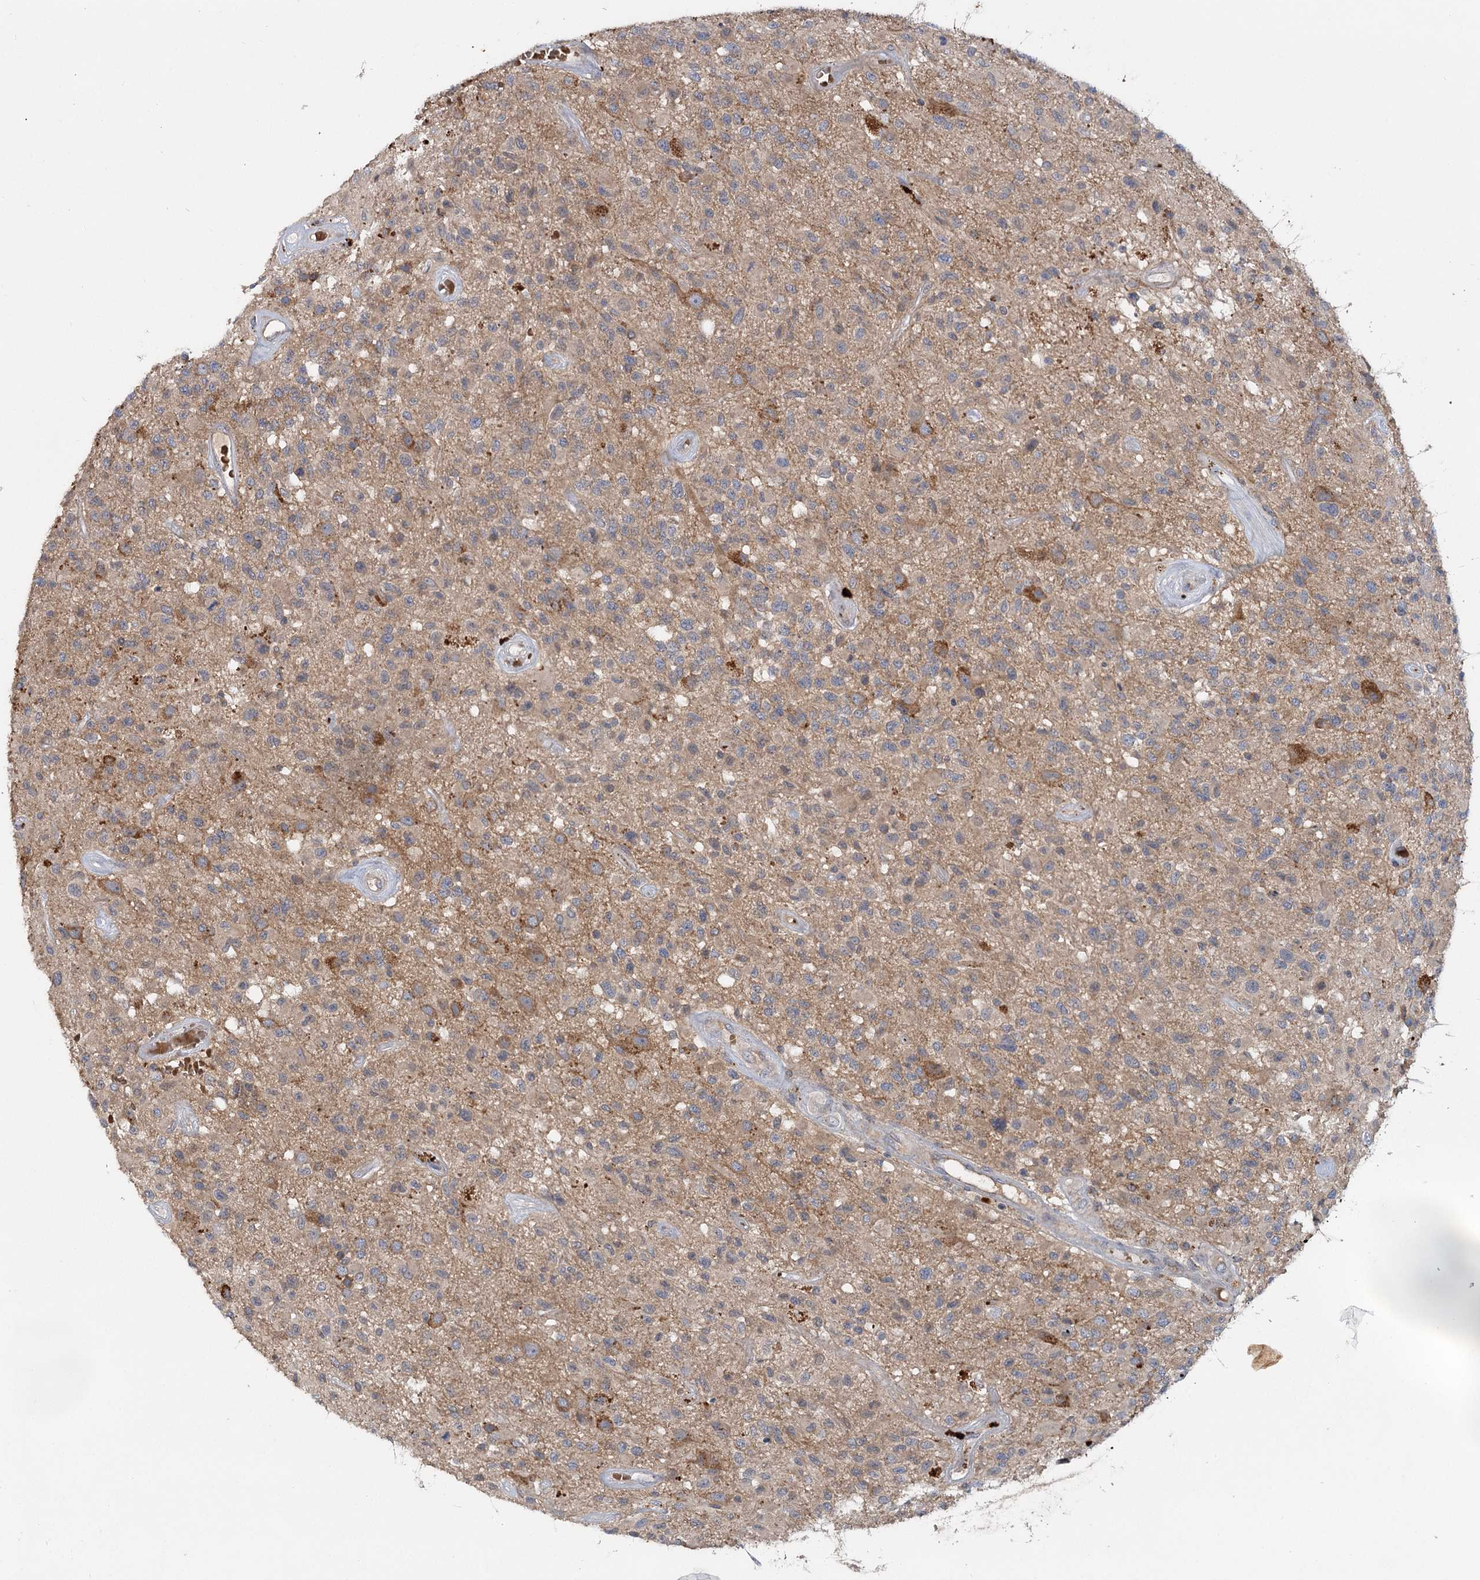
{"staining": {"intensity": "moderate", "quantity": "<25%", "location": "cytoplasmic/membranous"}, "tissue": "glioma", "cell_type": "Tumor cells", "image_type": "cancer", "snomed": [{"axis": "morphology", "description": "Glioma, malignant, High grade"}, {"axis": "morphology", "description": "Glioblastoma, NOS"}, {"axis": "topography", "description": "Brain"}], "caption": "Immunohistochemical staining of human glioblastoma exhibits low levels of moderate cytoplasmic/membranous protein expression in about <25% of tumor cells. (DAB (3,3'-diaminobenzidine) IHC, brown staining for protein, blue staining for nuclei).", "gene": "PYROXD2", "patient": {"sex": "male", "age": 60}}